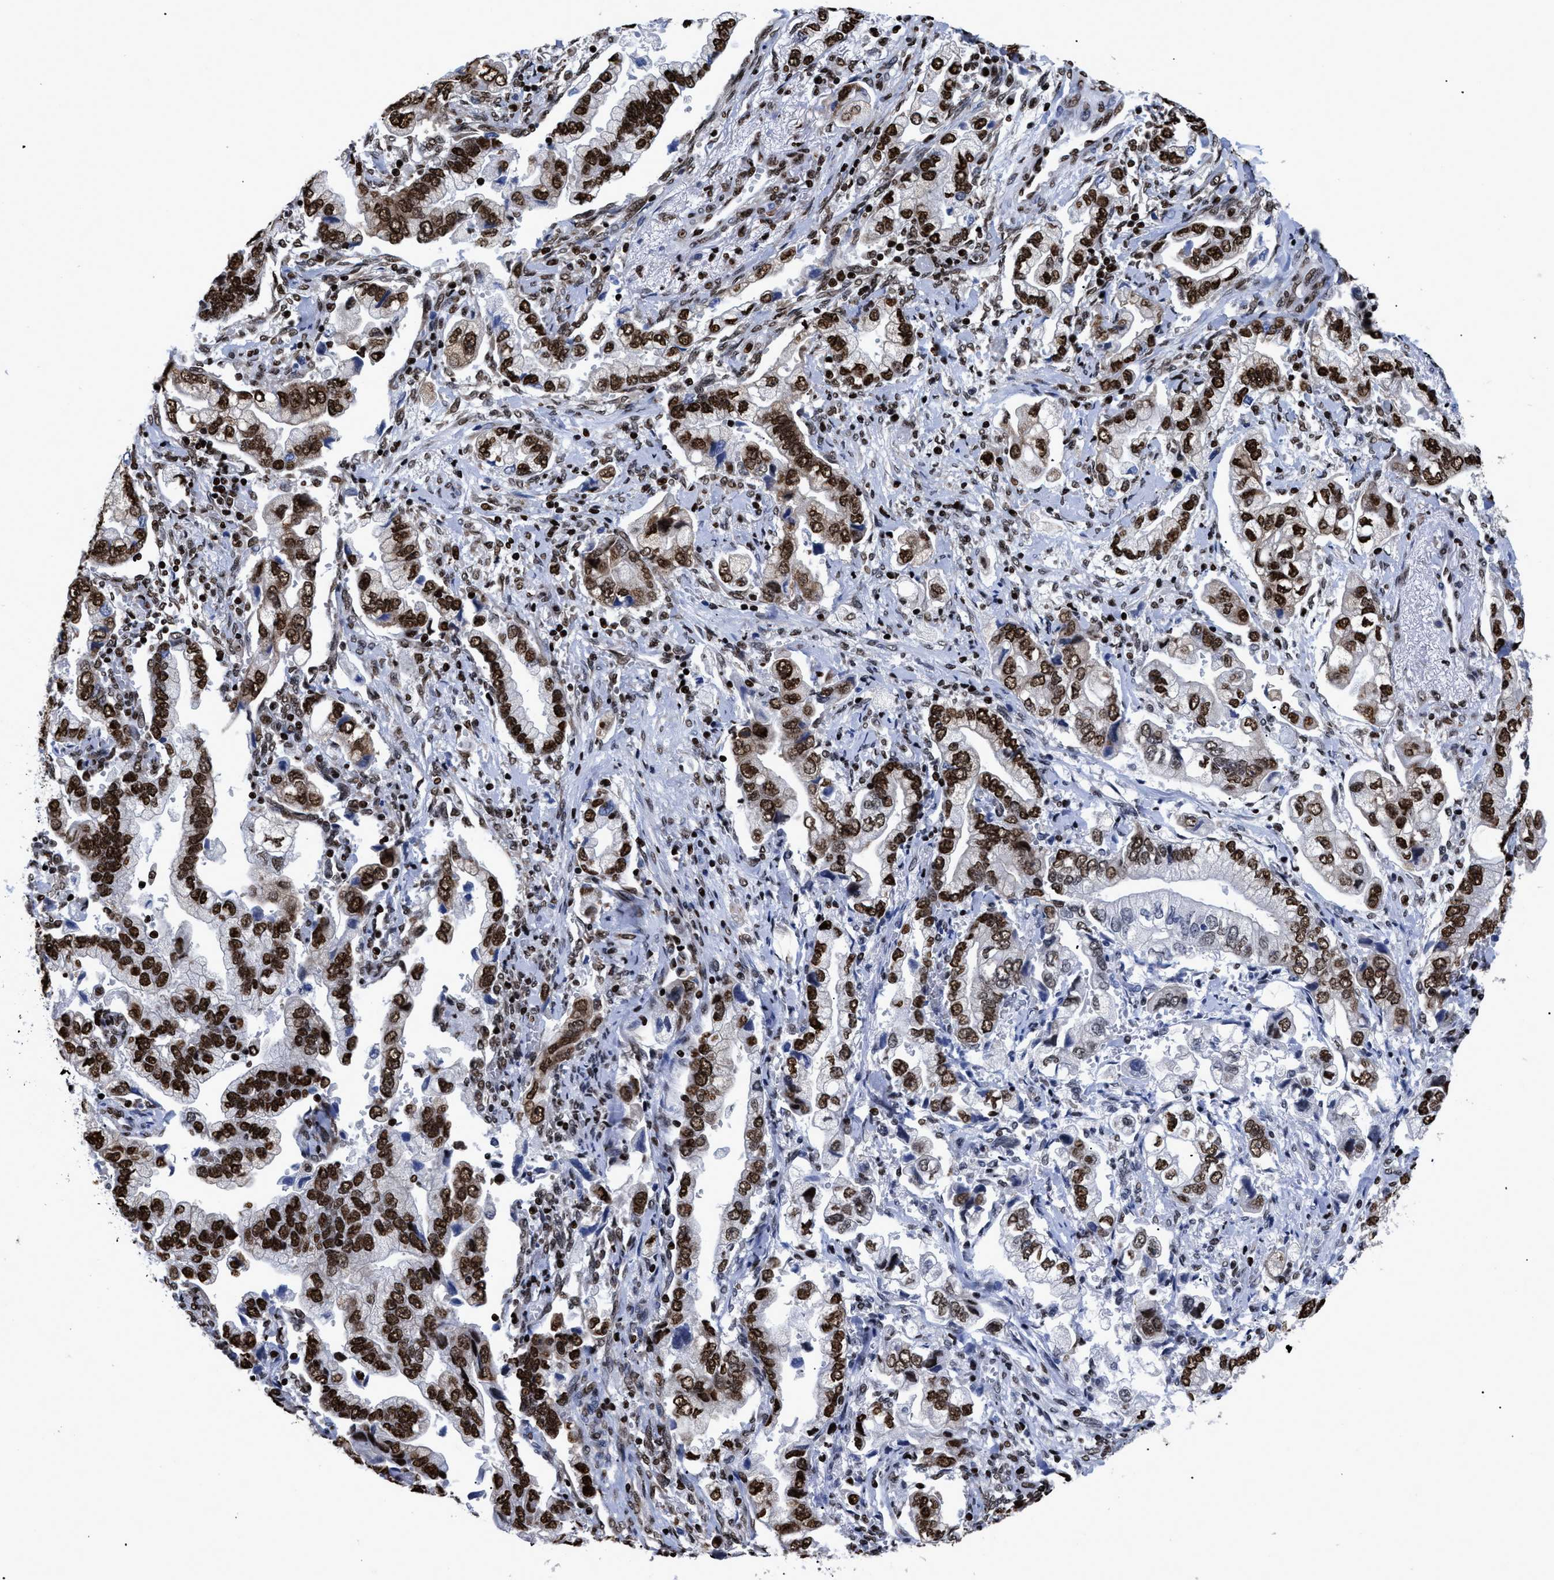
{"staining": {"intensity": "strong", "quantity": "25%-75%", "location": "nuclear"}, "tissue": "stomach cancer", "cell_type": "Tumor cells", "image_type": "cancer", "snomed": [{"axis": "morphology", "description": "Normal tissue, NOS"}, {"axis": "morphology", "description": "Adenocarcinoma, NOS"}, {"axis": "topography", "description": "Stomach"}], "caption": "An immunohistochemistry (IHC) micrograph of tumor tissue is shown. Protein staining in brown labels strong nuclear positivity in adenocarcinoma (stomach) within tumor cells.", "gene": "CALHM3", "patient": {"sex": "male", "age": 62}}